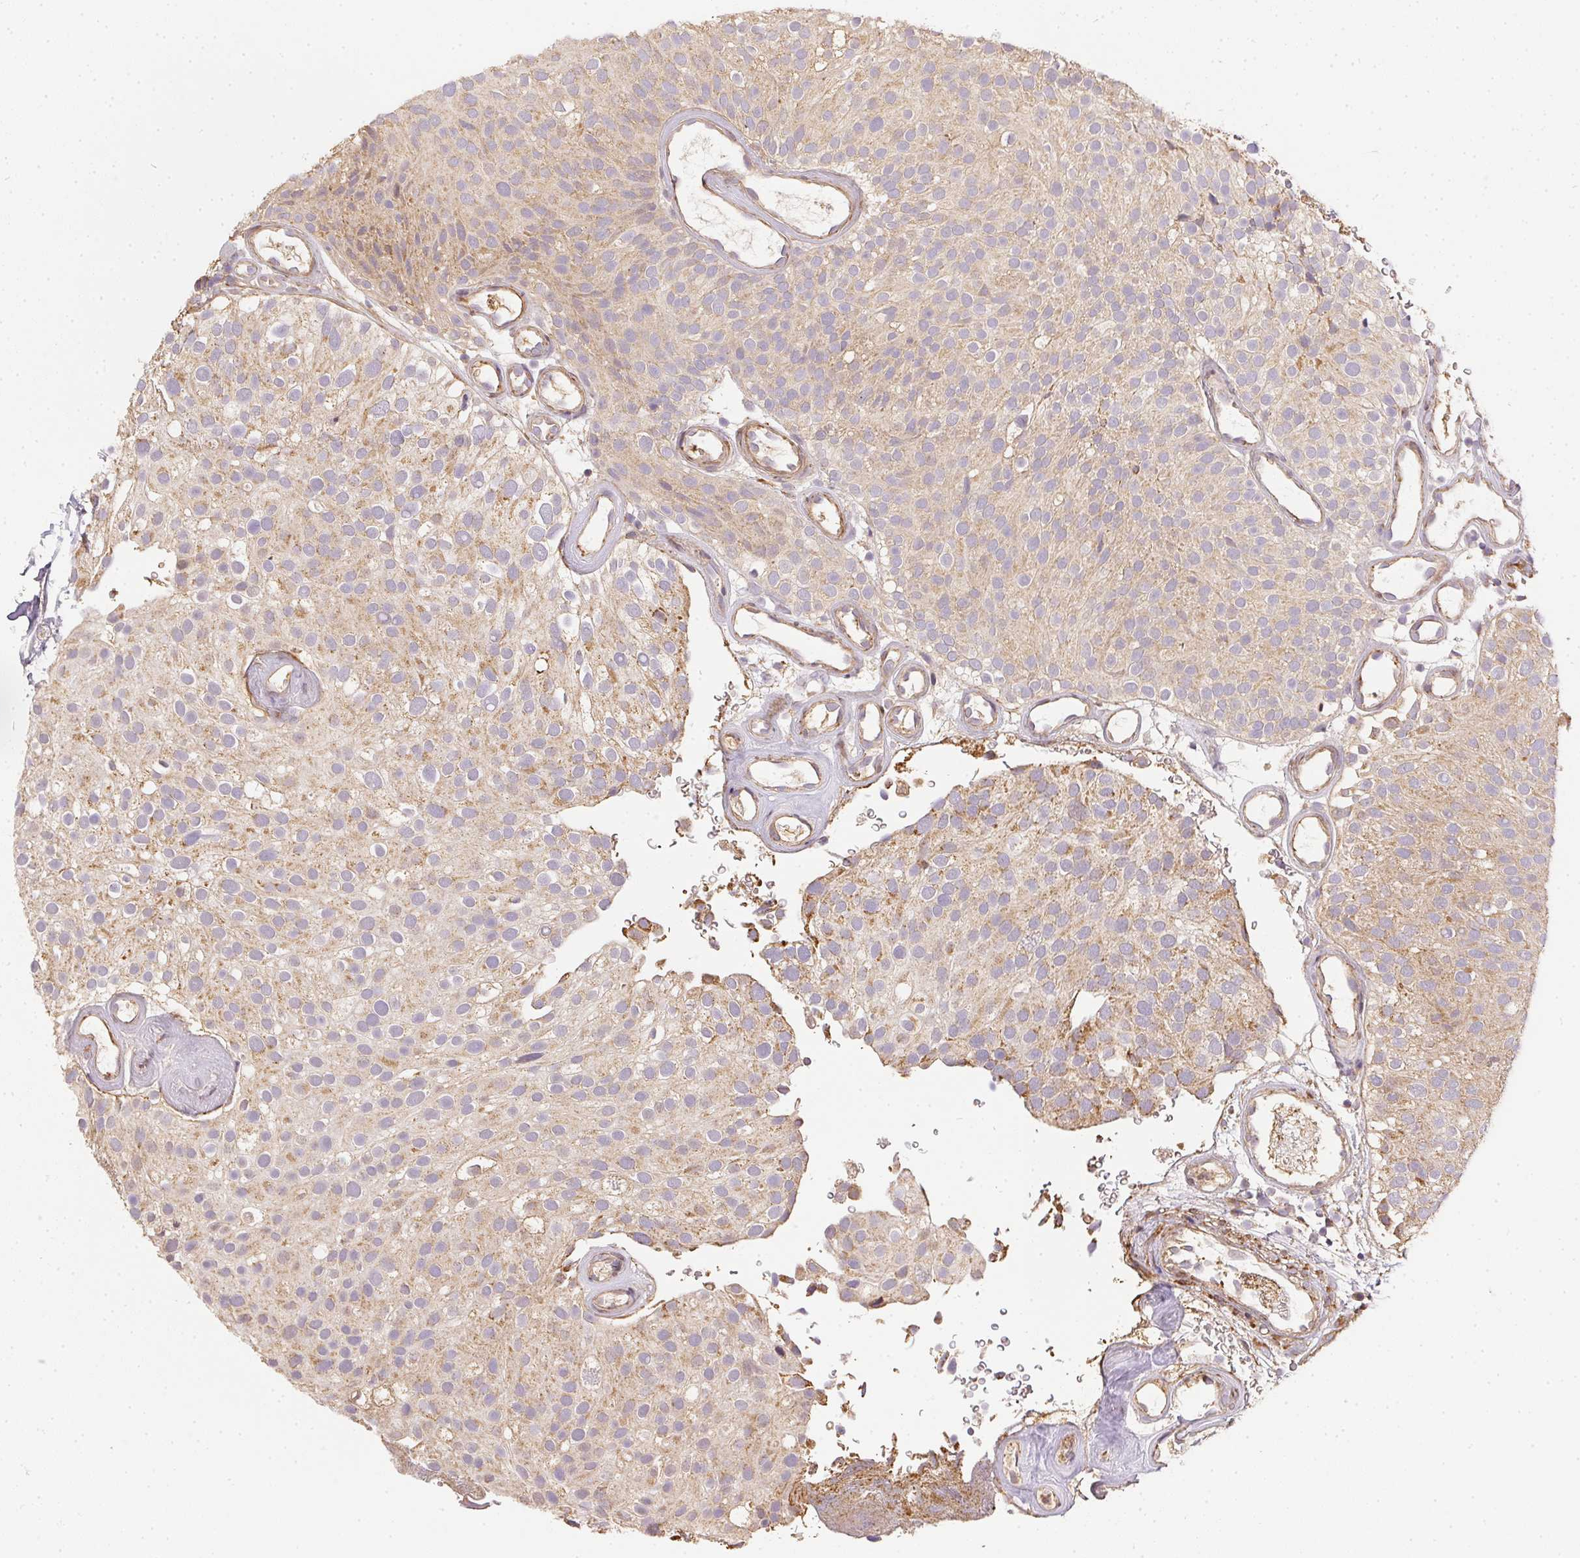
{"staining": {"intensity": "moderate", "quantity": "25%-75%", "location": "cytoplasmic/membranous"}, "tissue": "urothelial cancer", "cell_type": "Tumor cells", "image_type": "cancer", "snomed": [{"axis": "morphology", "description": "Urothelial carcinoma, Low grade"}, {"axis": "topography", "description": "Urinary bladder"}], "caption": "Human urothelial carcinoma (low-grade) stained for a protein (brown) shows moderate cytoplasmic/membranous positive expression in approximately 25%-75% of tumor cells.", "gene": "REV3L", "patient": {"sex": "male", "age": 78}}